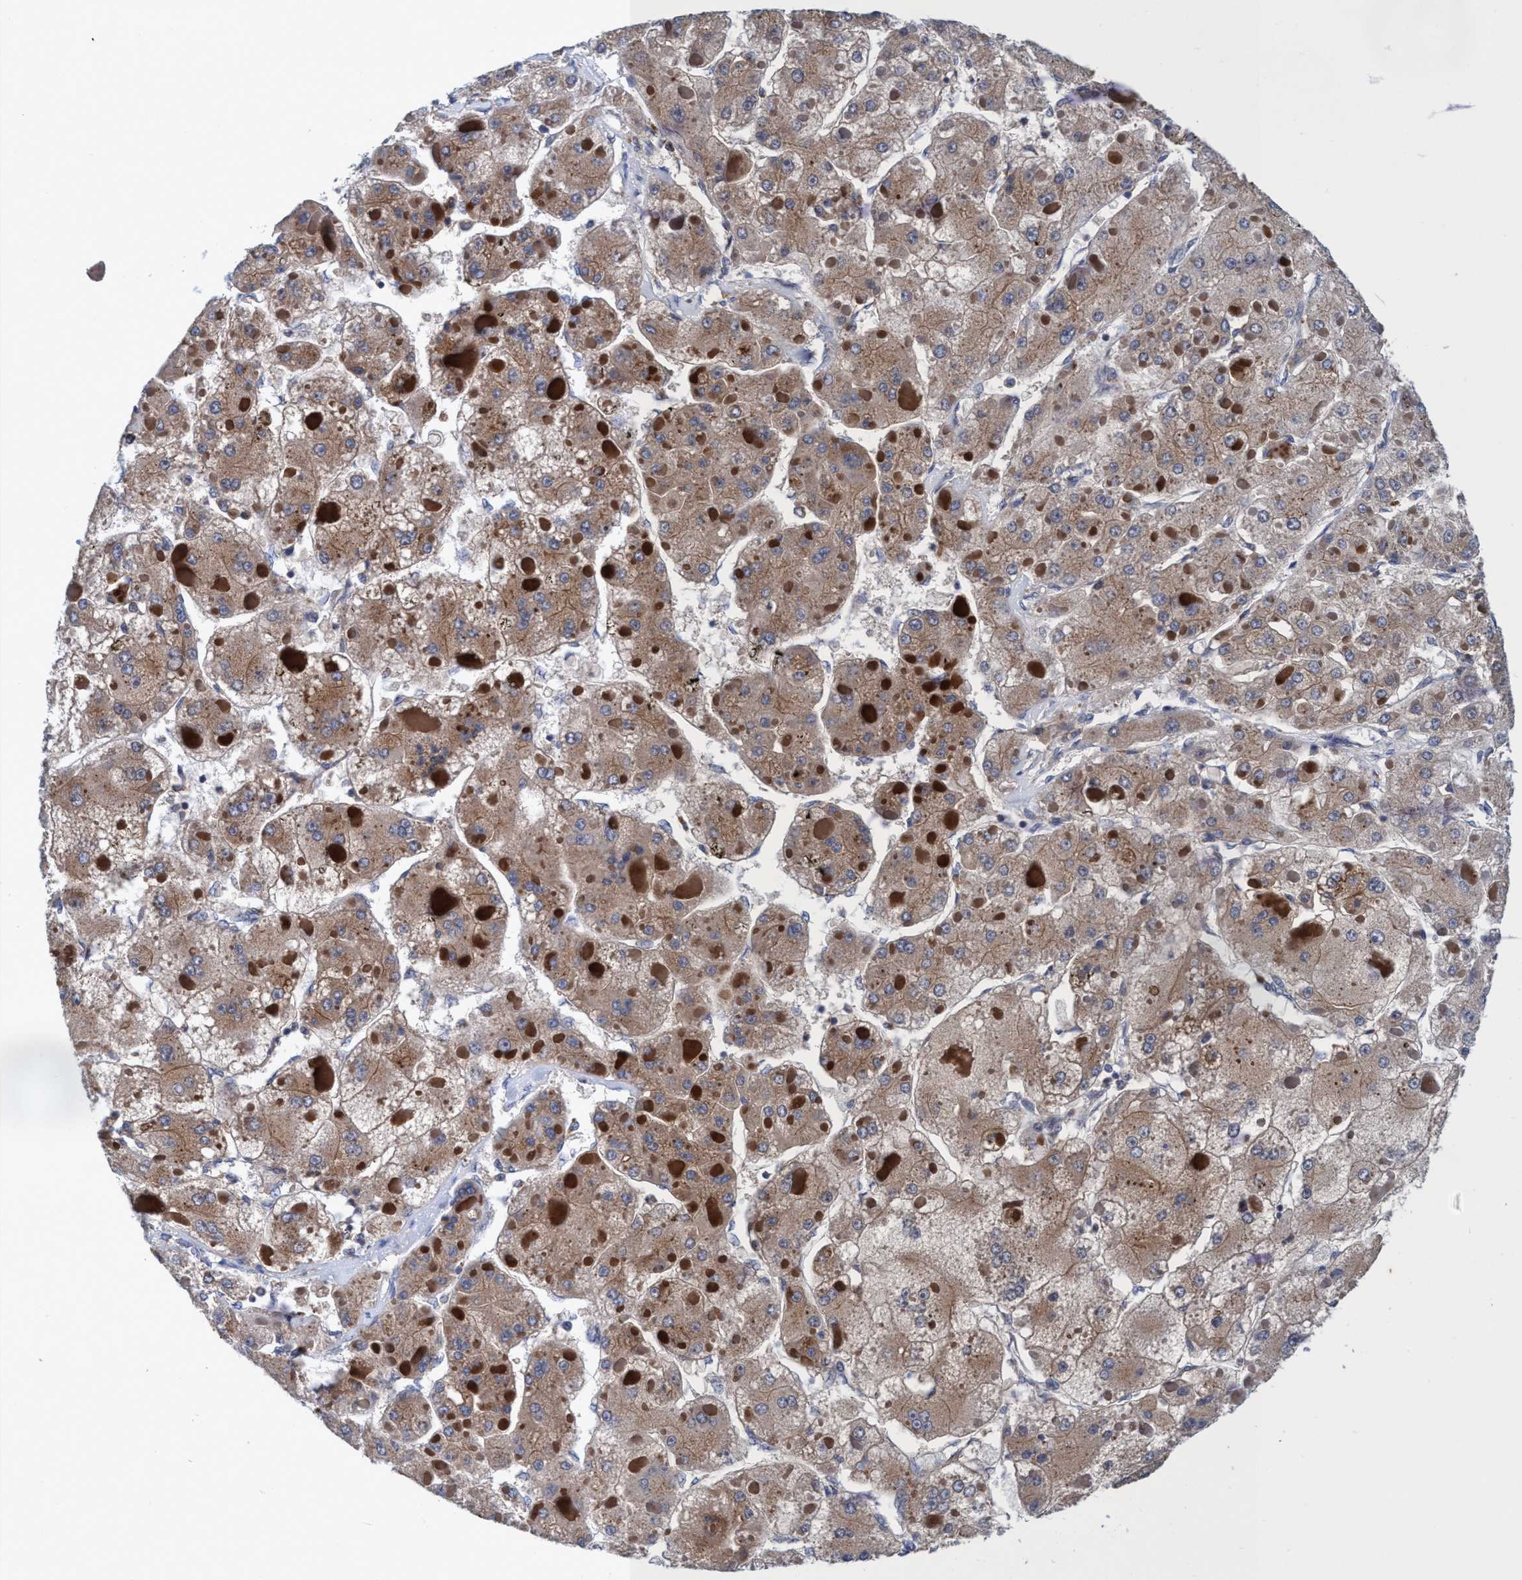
{"staining": {"intensity": "weak", "quantity": ">75%", "location": "cytoplasmic/membranous"}, "tissue": "liver cancer", "cell_type": "Tumor cells", "image_type": "cancer", "snomed": [{"axis": "morphology", "description": "Carcinoma, Hepatocellular, NOS"}, {"axis": "topography", "description": "Liver"}], "caption": "Hepatocellular carcinoma (liver) stained with a brown dye reveals weak cytoplasmic/membranous positive staining in approximately >75% of tumor cells.", "gene": "CALCOCO2", "patient": {"sex": "female", "age": 73}}